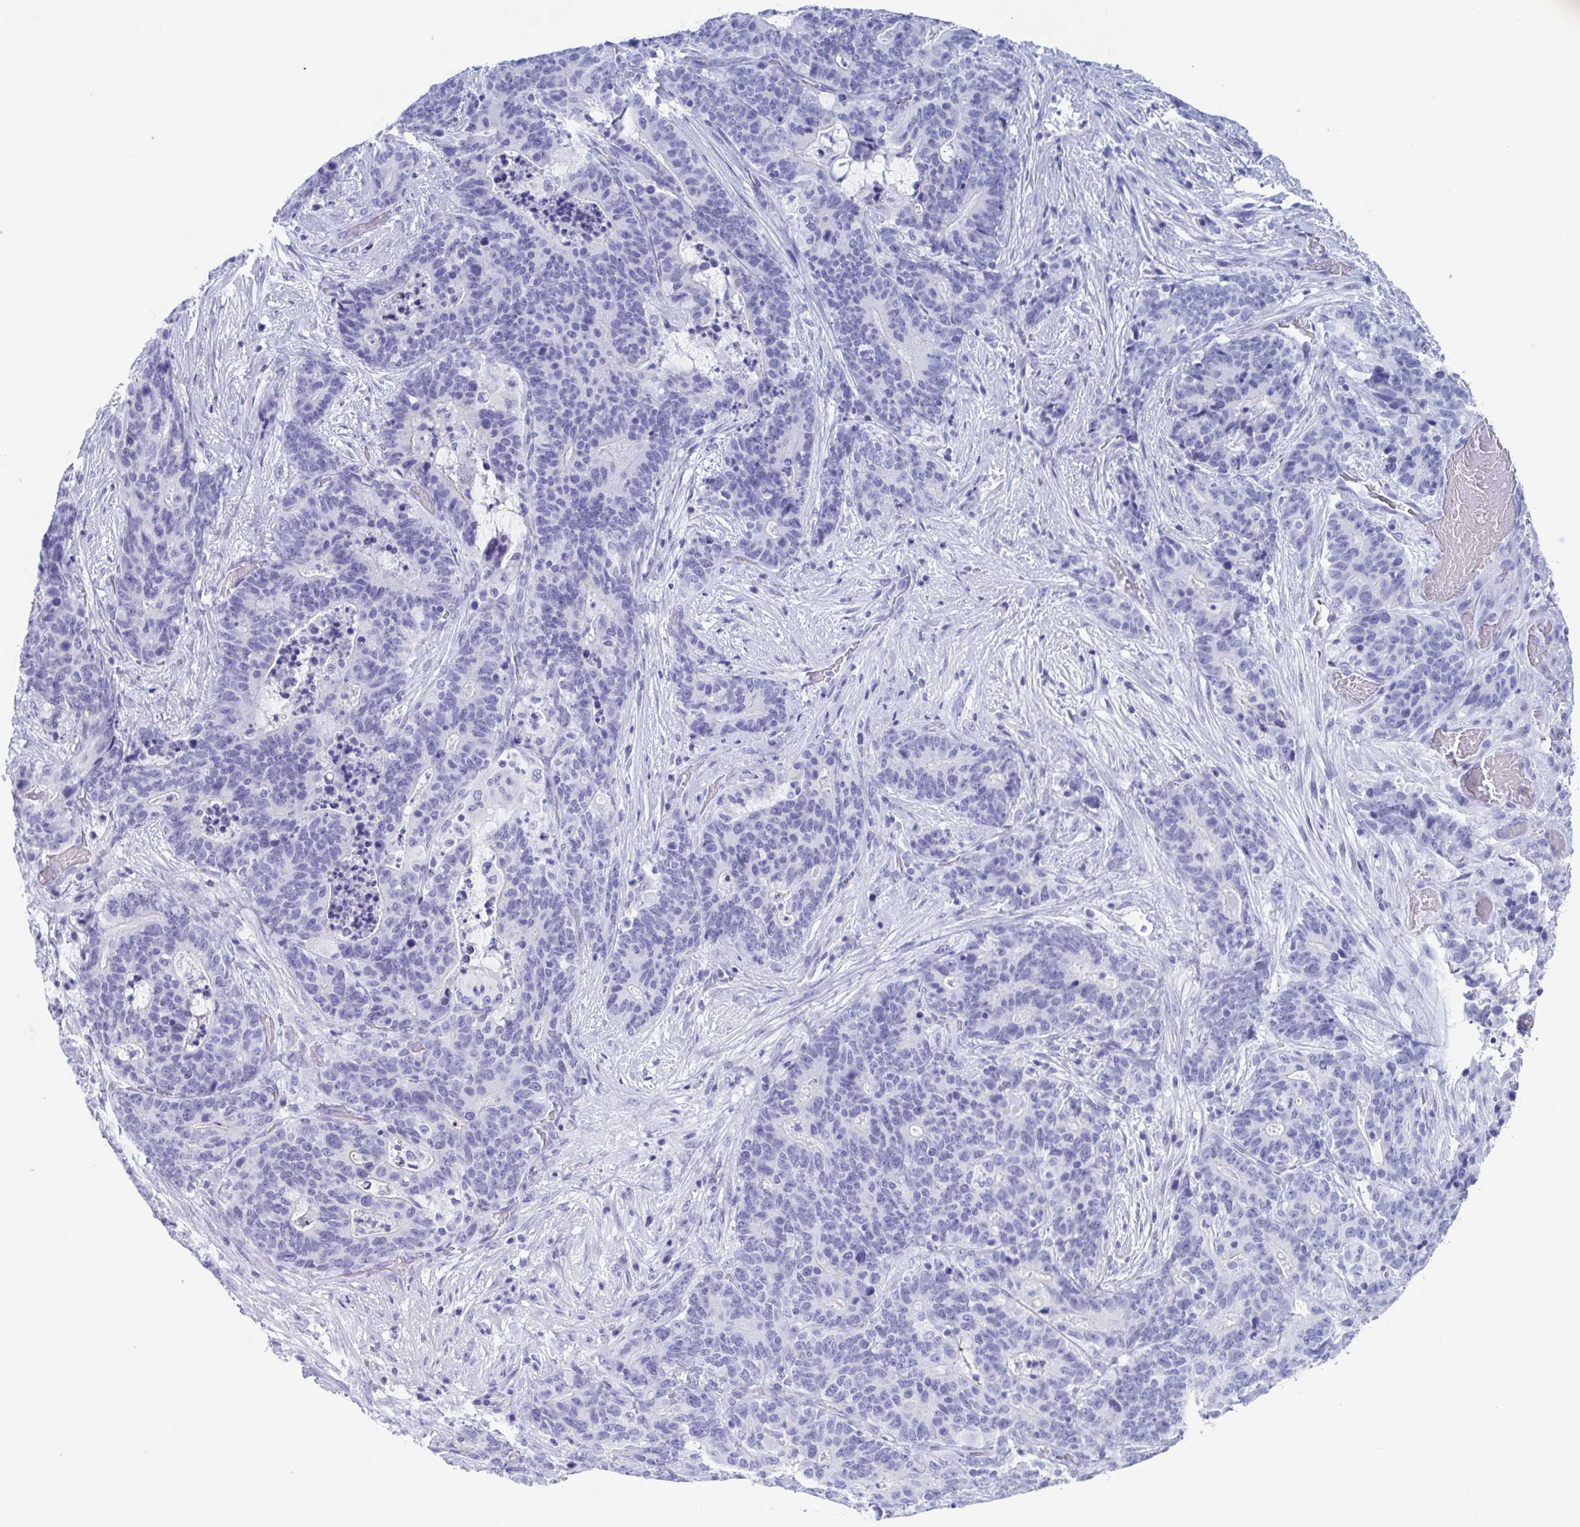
{"staining": {"intensity": "negative", "quantity": "none", "location": "none"}, "tissue": "stomach cancer", "cell_type": "Tumor cells", "image_type": "cancer", "snomed": [{"axis": "morphology", "description": "Normal tissue, NOS"}, {"axis": "morphology", "description": "Adenocarcinoma, NOS"}, {"axis": "topography", "description": "Stomach"}], "caption": "Tumor cells are negative for brown protein staining in adenocarcinoma (stomach).", "gene": "CDX4", "patient": {"sex": "female", "age": 64}}